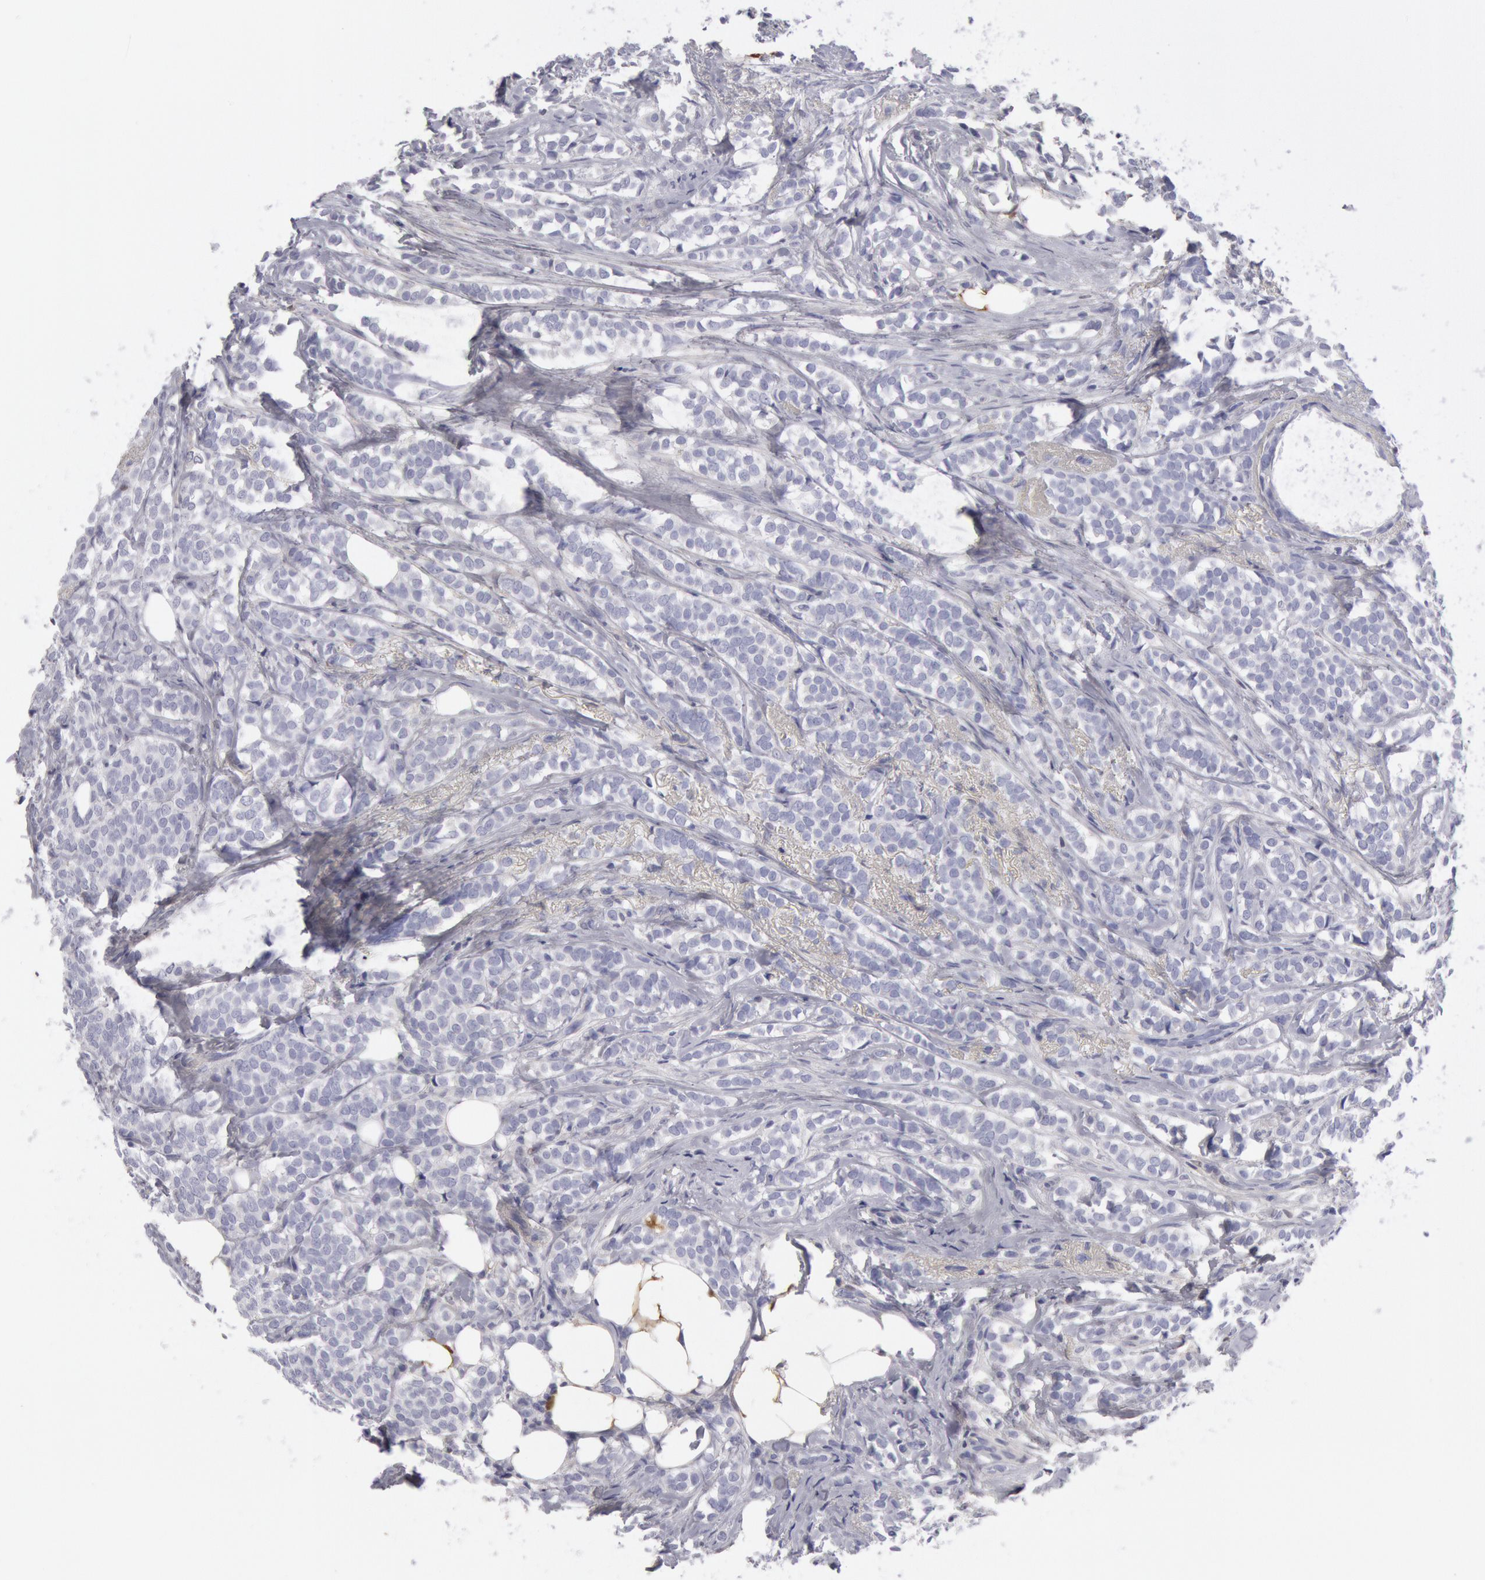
{"staining": {"intensity": "negative", "quantity": "none", "location": "none"}, "tissue": "breast cancer", "cell_type": "Tumor cells", "image_type": "cancer", "snomed": [{"axis": "morphology", "description": "Lobular carcinoma"}, {"axis": "topography", "description": "Breast"}], "caption": "An immunohistochemistry image of lobular carcinoma (breast) is shown. There is no staining in tumor cells of lobular carcinoma (breast).", "gene": "FHL1", "patient": {"sex": "female", "age": 56}}